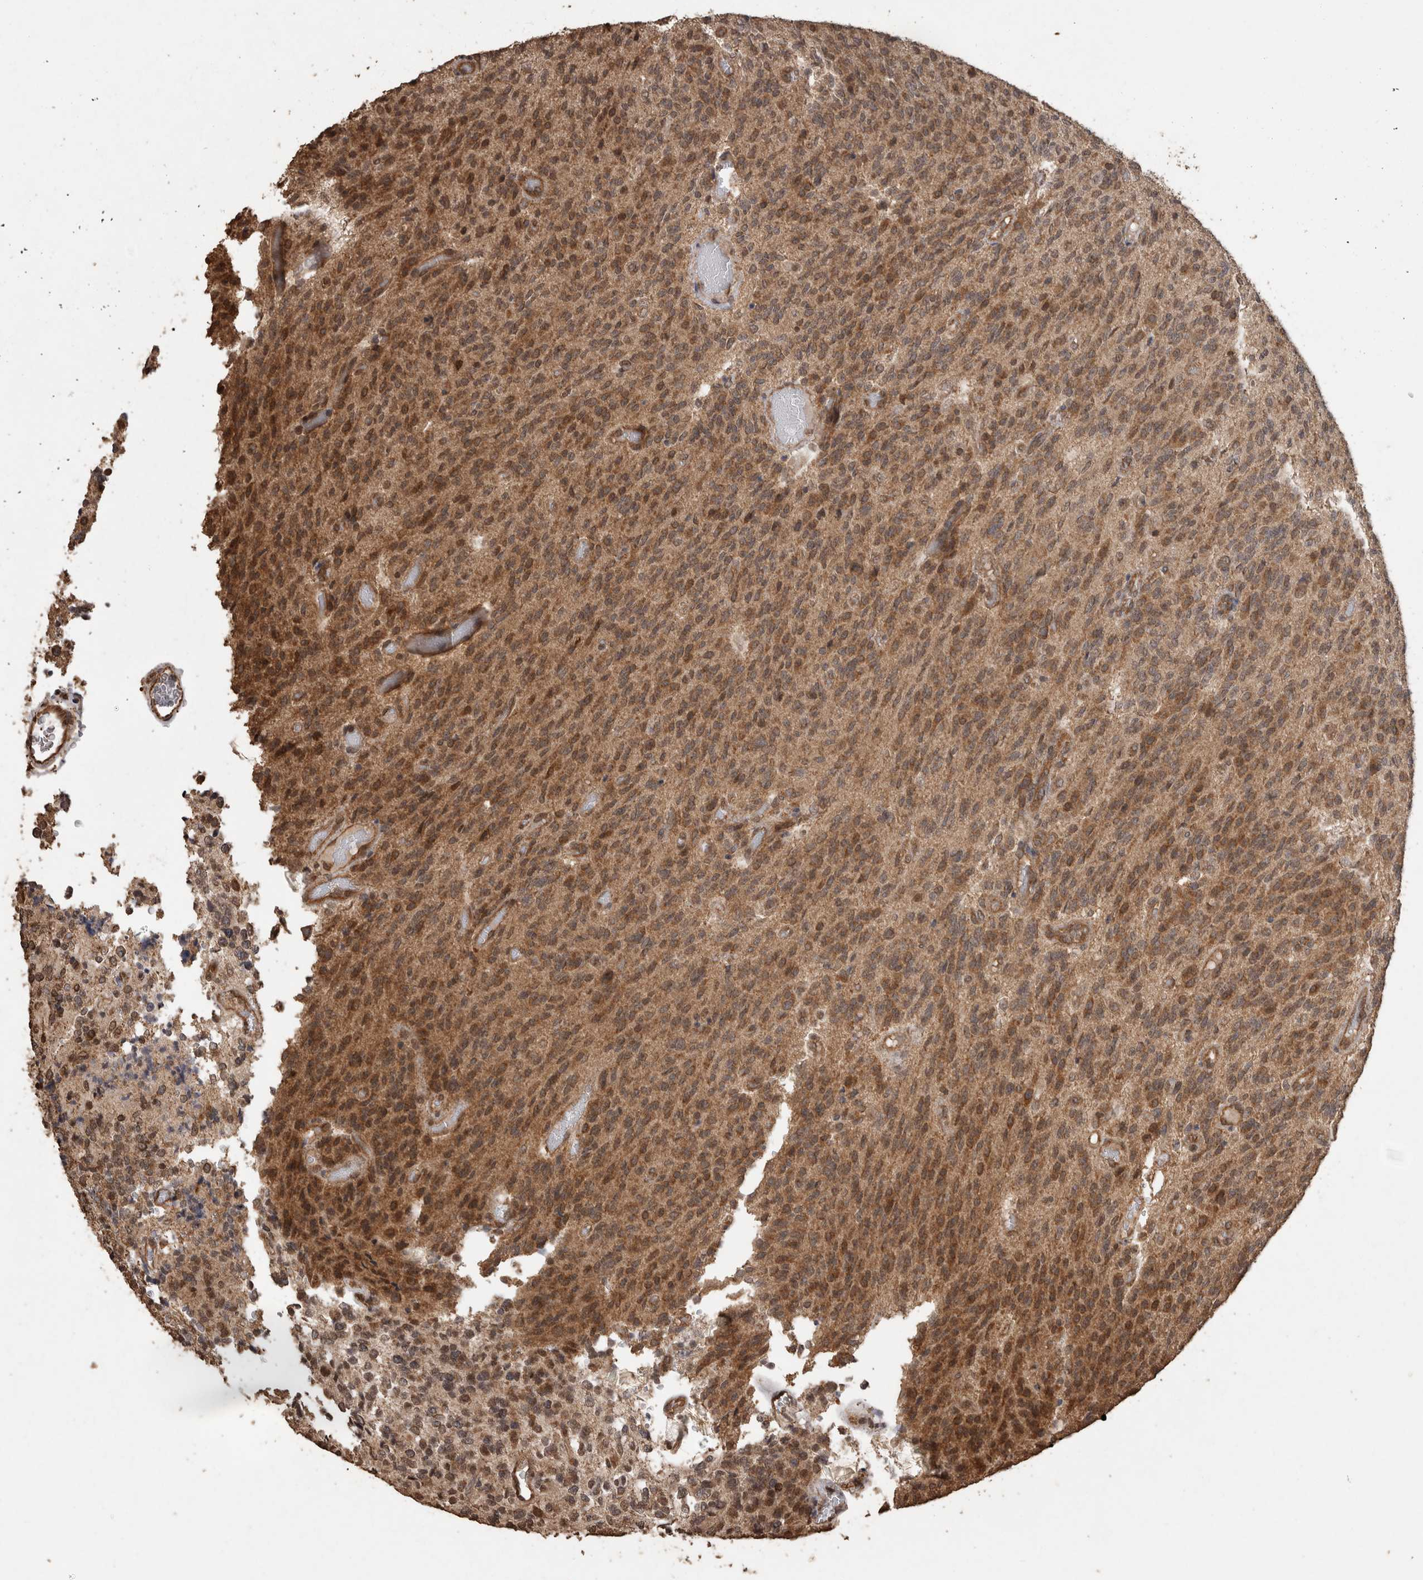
{"staining": {"intensity": "moderate", "quantity": ">75%", "location": "cytoplasmic/membranous"}, "tissue": "glioma", "cell_type": "Tumor cells", "image_type": "cancer", "snomed": [{"axis": "morphology", "description": "Glioma, malignant, High grade"}, {"axis": "topography", "description": "Brain"}], "caption": "IHC micrograph of human malignant glioma (high-grade) stained for a protein (brown), which demonstrates medium levels of moderate cytoplasmic/membranous staining in approximately >75% of tumor cells.", "gene": "PINK1", "patient": {"sex": "male", "age": 34}}